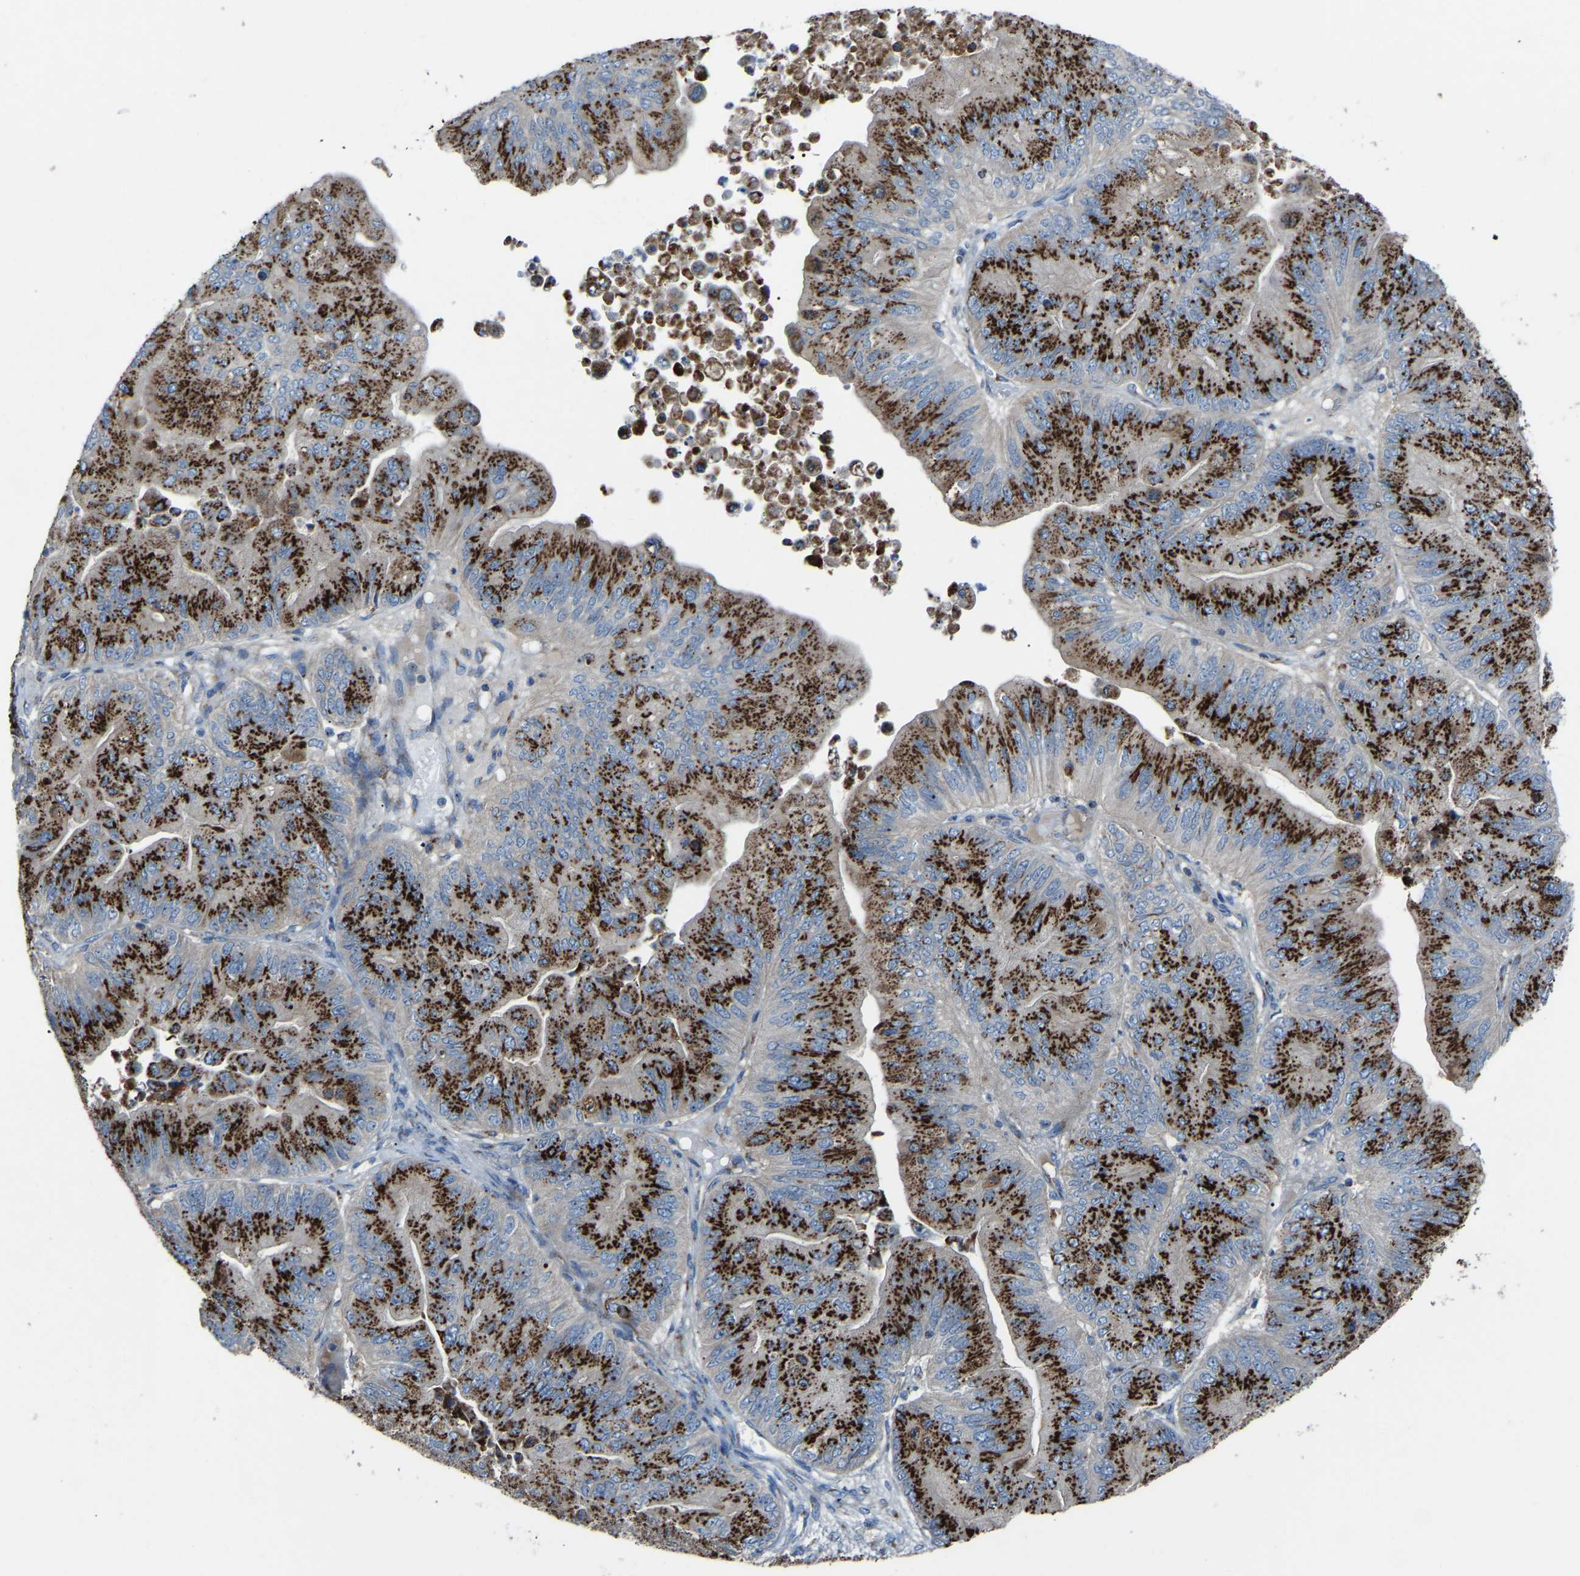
{"staining": {"intensity": "strong", "quantity": ">75%", "location": "cytoplasmic/membranous"}, "tissue": "ovarian cancer", "cell_type": "Tumor cells", "image_type": "cancer", "snomed": [{"axis": "morphology", "description": "Cystadenocarcinoma, mucinous, NOS"}, {"axis": "topography", "description": "Ovary"}], "caption": "Strong cytoplasmic/membranous protein expression is present in about >75% of tumor cells in ovarian cancer (mucinous cystadenocarcinoma).", "gene": "CANT1", "patient": {"sex": "female", "age": 61}}